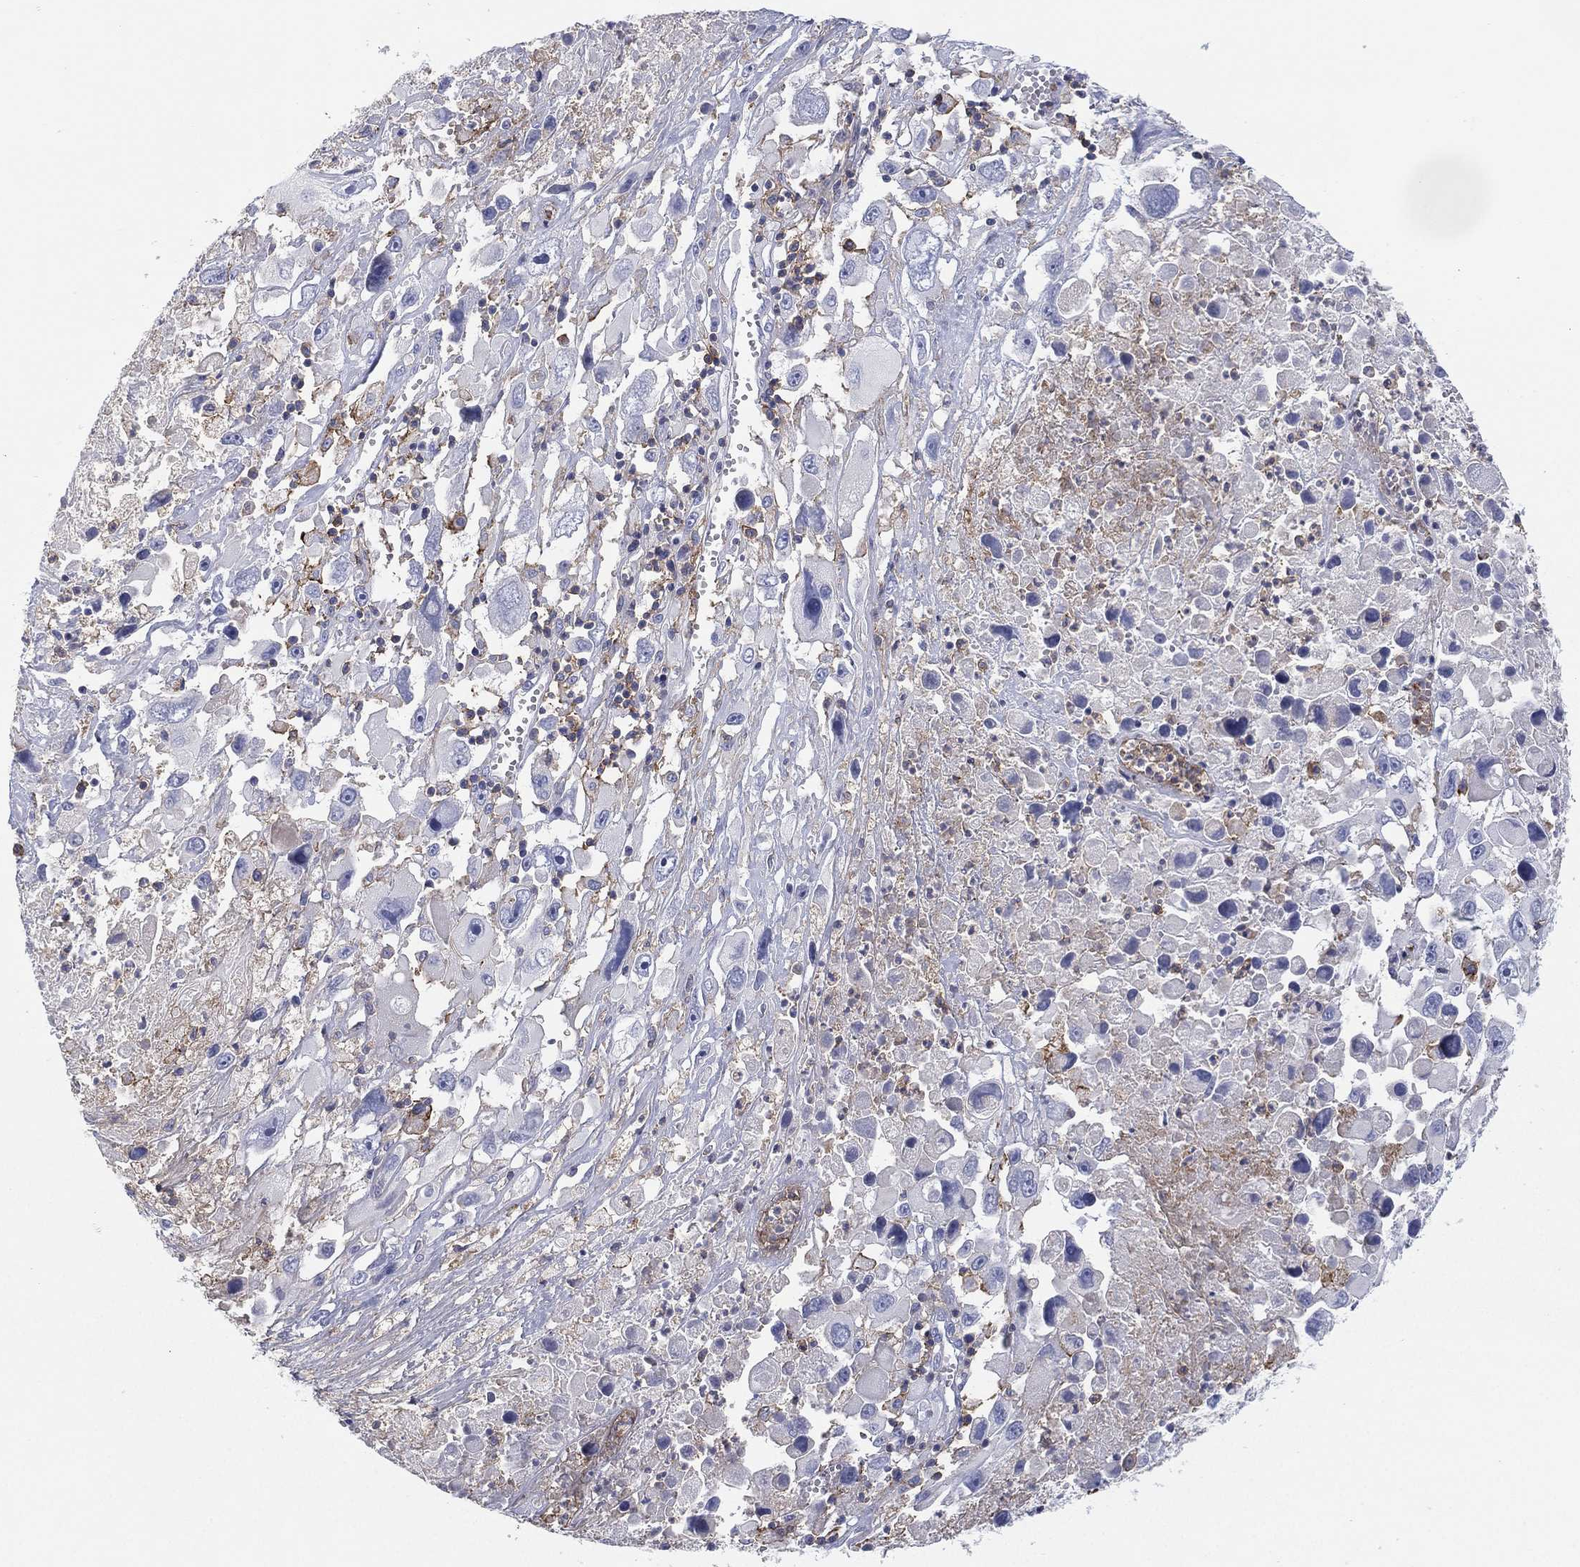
{"staining": {"intensity": "negative", "quantity": "none", "location": "none"}, "tissue": "melanoma", "cell_type": "Tumor cells", "image_type": "cancer", "snomed": [{"axis": "morphology", "description": "Malignant melanoma, Metastatic site"}, {"axis": "topography", "description": "Soft tissue"}], "caption": "Photomicrograph shows no protein staining in tumor cells of malignant melanoma (metastatic site) tissue.", "gene": "SELPLG", "patient": {"sex": "male", "age": 50}}